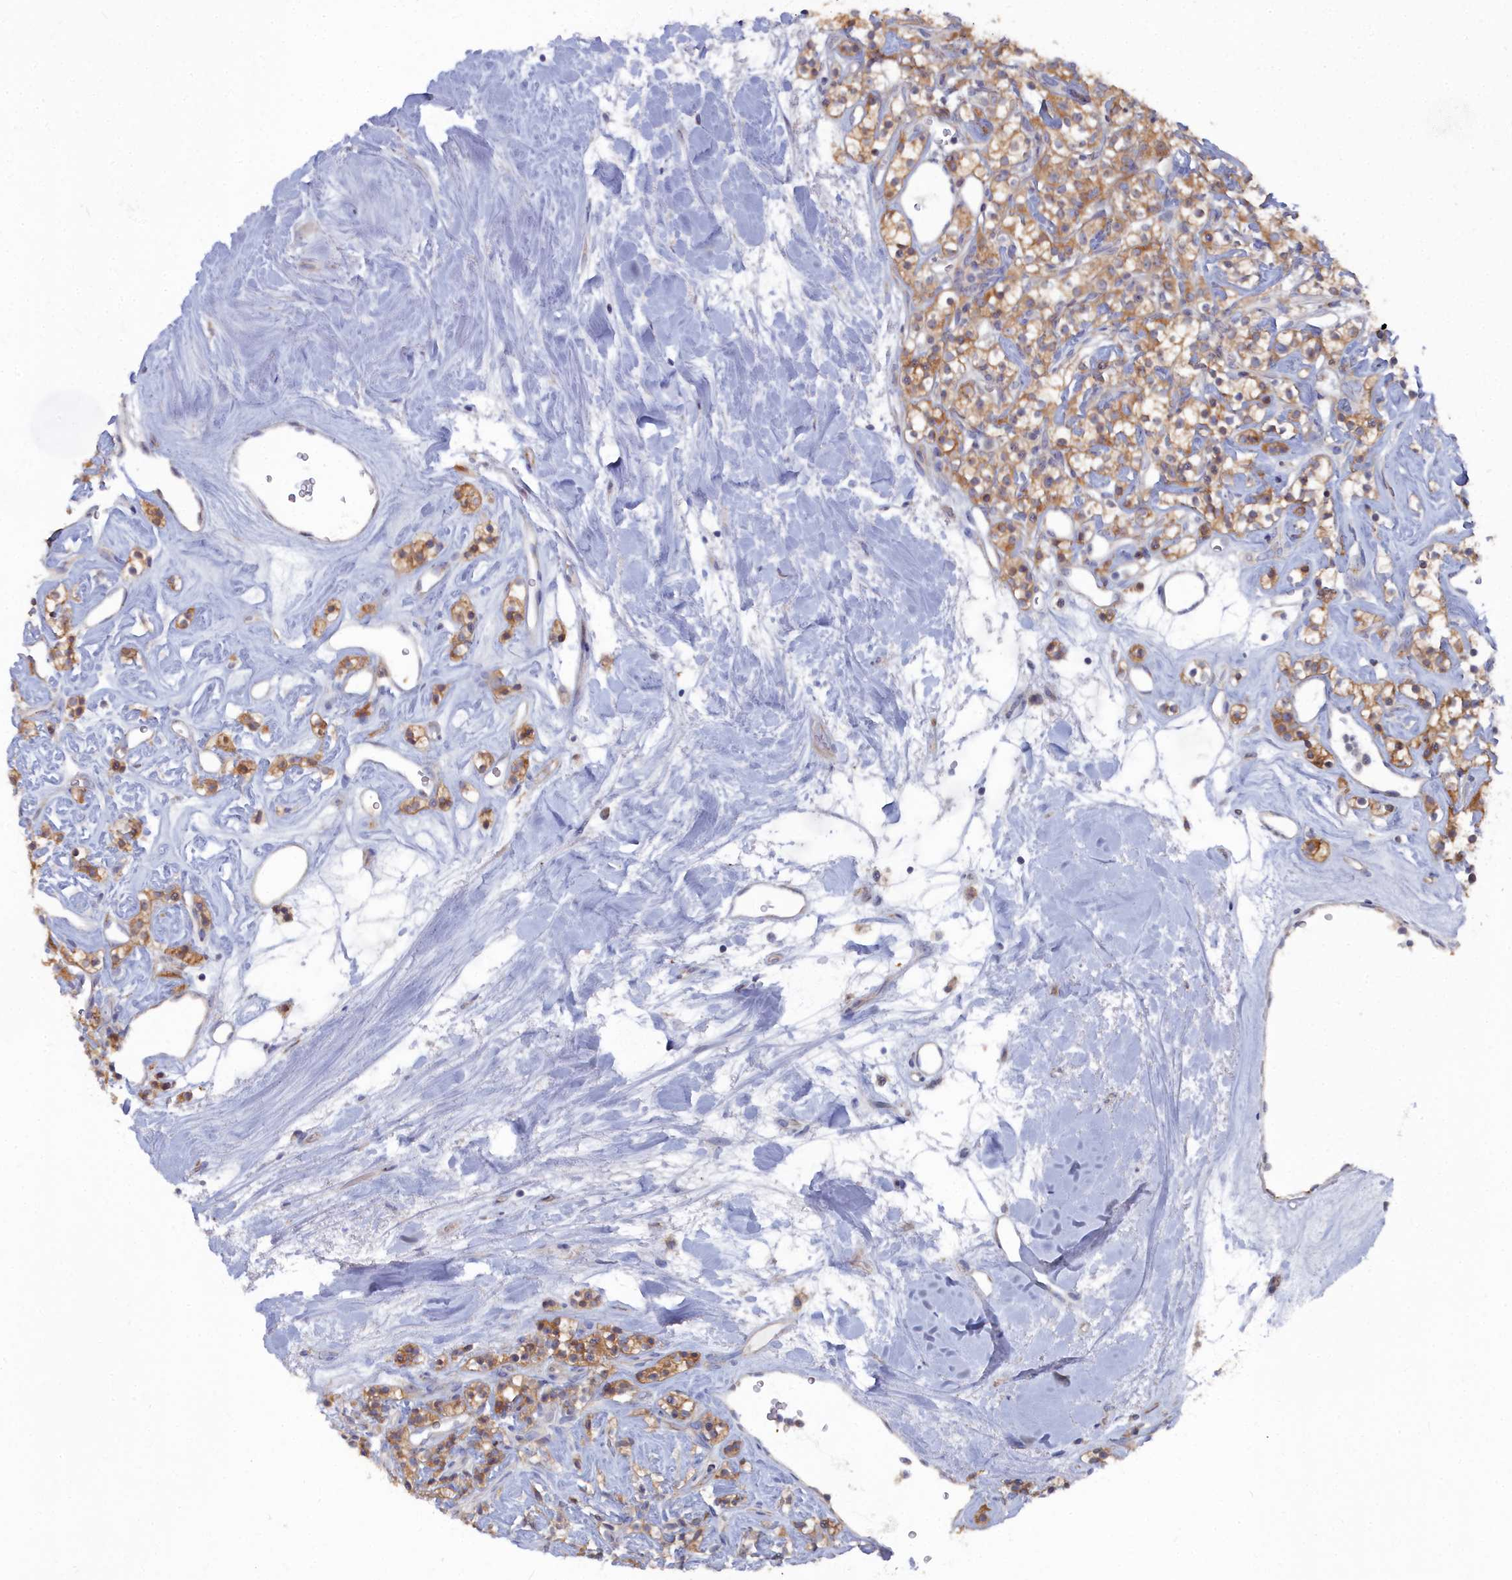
{"staining": {"intensity": "moderate", "quantity": ">75%", "location": "cytoplasmic/membranous"}, "tissue": "renal cancer", "cell_type": "Tumor cells", "image_type": "cancer", "snomed": [{"axis": "morphology", "description": "Adenocarcinoma, NOS"}, {"axis": "topography", "description": "Kidney"}], "caption": "A histopathology image of adenocarcinoma (renal) stained for a protein demonstrates moderate cytoplasmic/membranous brown staining in tumor cells.", "gene": "CCDC149", "patient": {"sex": "male", "age": 77}}